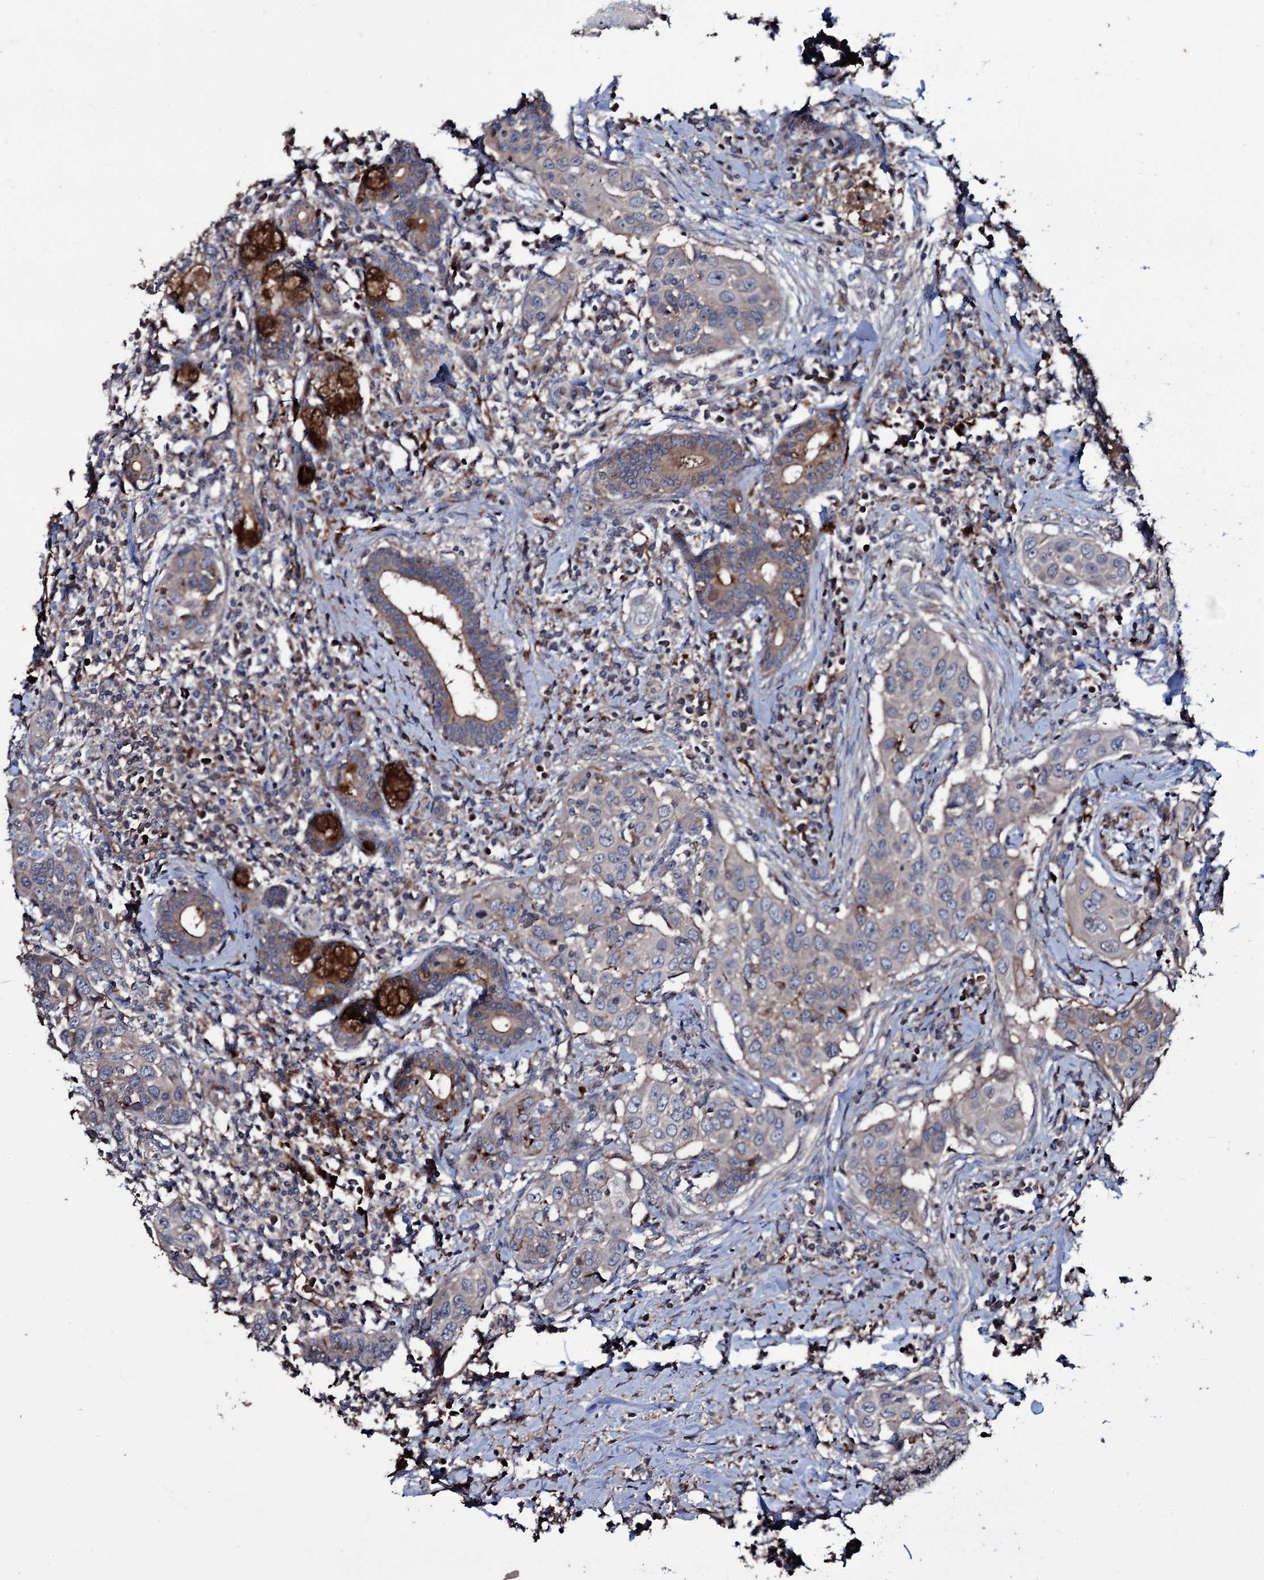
{"staining": {"intensity": "weak", "quantity": "25%-75%", "location": "cytoplasmic/membranous"}, "tissue": "head and neck cancer", "cell_type": "Tumor cells", "image_type": "cancer", "snomed": [{"axis": "morphology", "description": "Squamous cell carcinoma, NOS"}, {"axis": "topography", "description": "Oral tissue"}, {"axis": "topography", "description": "Head-Neck"}], "caption": "IHC (DAB (3,3'-diaminobenzidine)) staining of human head and neck cancer (squamous cell carcinoma) shows weak cytoplasmic/membranous protein expression in approximately 25%-75% of tumor cells. (Brightfield microscopy of DAB IHC at high magnification).", "gene": "ZSWIM8", "patient": {"sex": "female", "age": 50}}